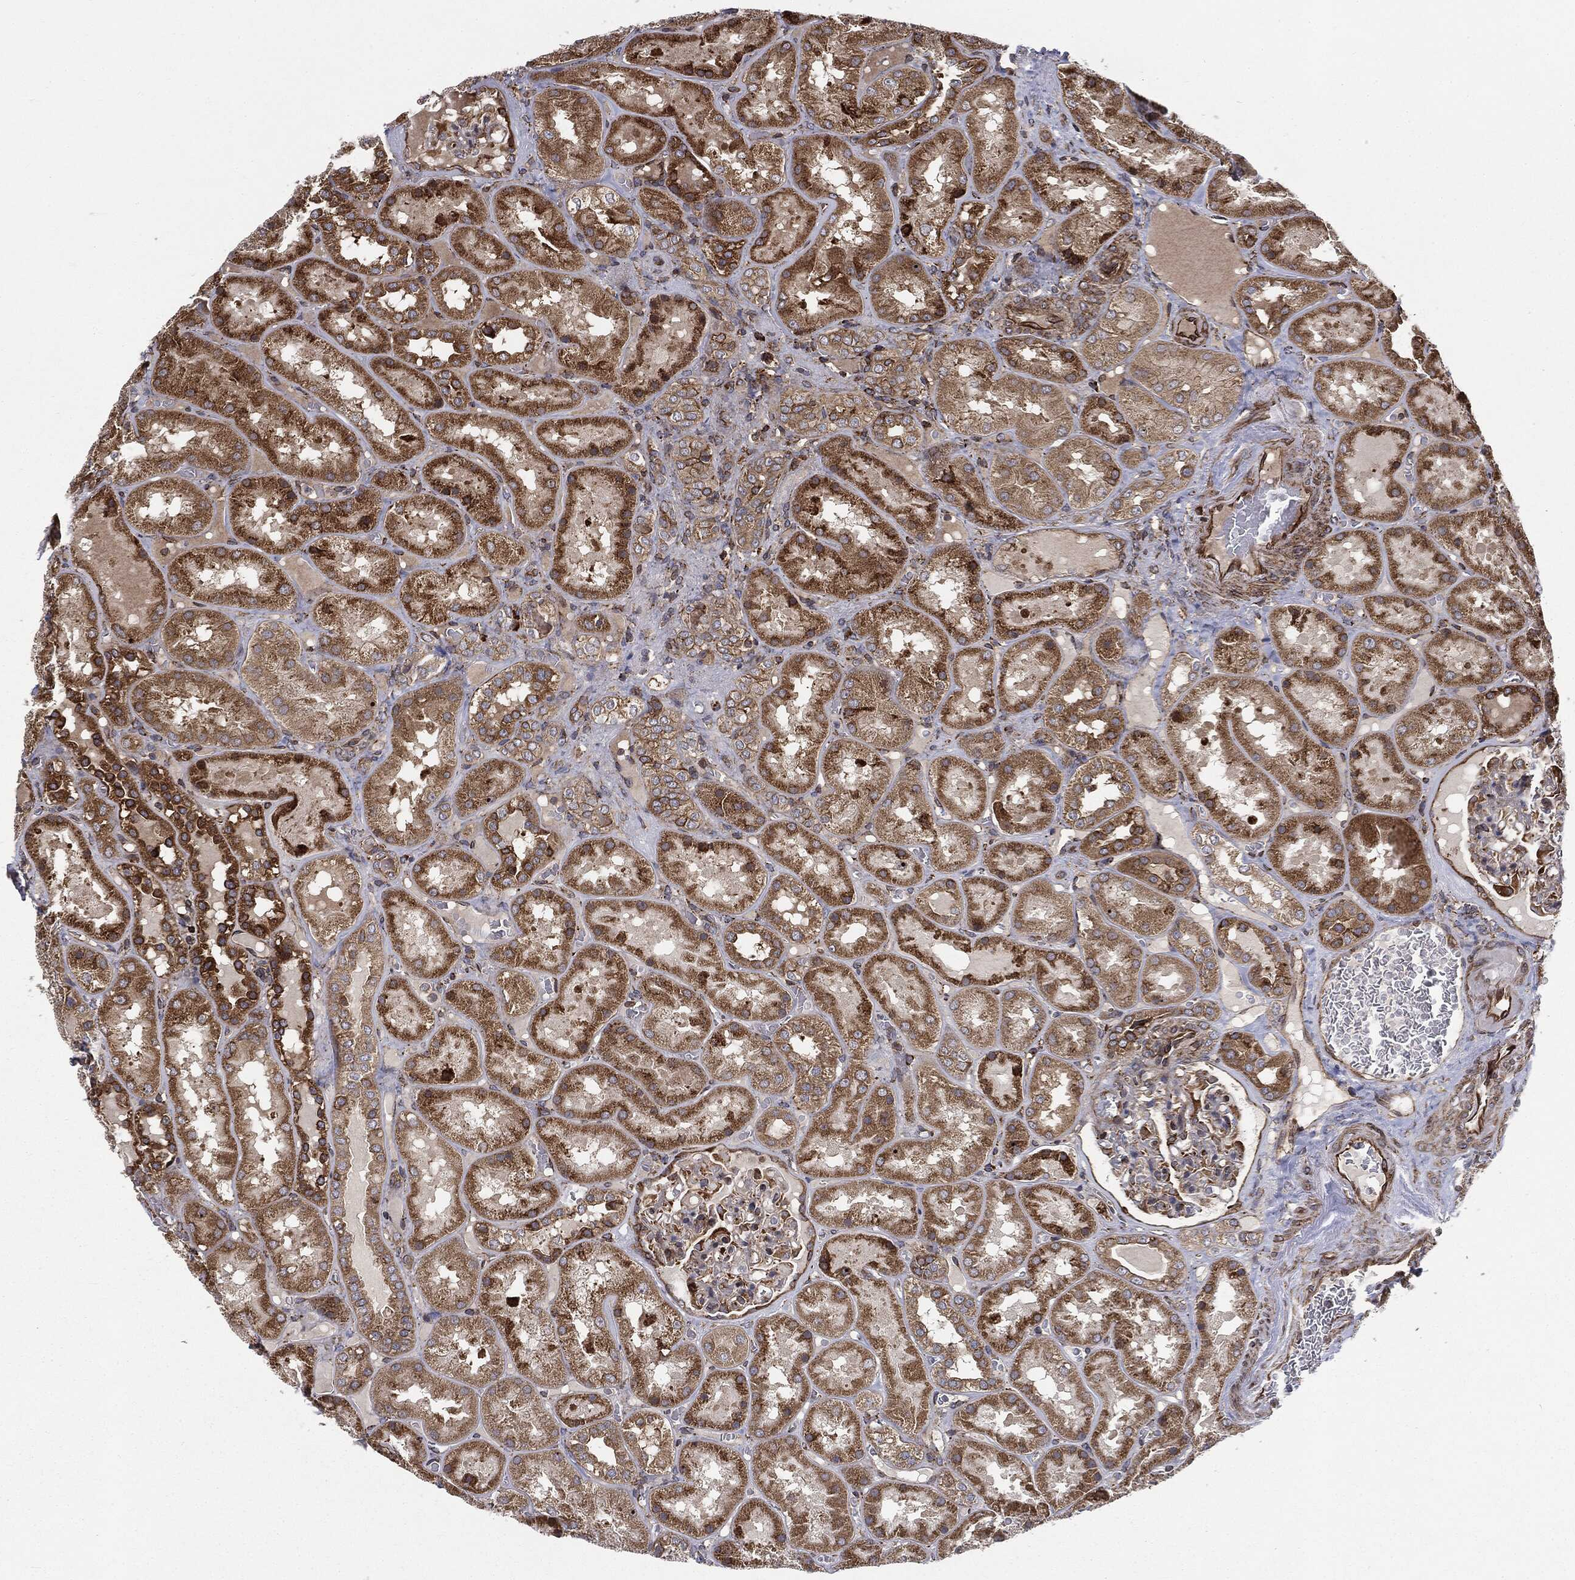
{"staining": {"intensity": "strong", "quantity": "<25%", "location": "cytoplasmic/membranous"}, "tissue": "kidney", "cell_type": "Cells in glomeruli", "image_type": "normal", "snomed": [{"axis": "morphology", "description": "Normal tissue, NOS"}, {"axis": "topography", "description": "Kidney"}], "caption": "Cells in glomeruli exhibit medium levels of strong cytoplasmic/membranous expression in about <25% of cells in unremarkable human kidney.", "gene": "CYLD", "patient": {"sex": "male", "age": 73}}